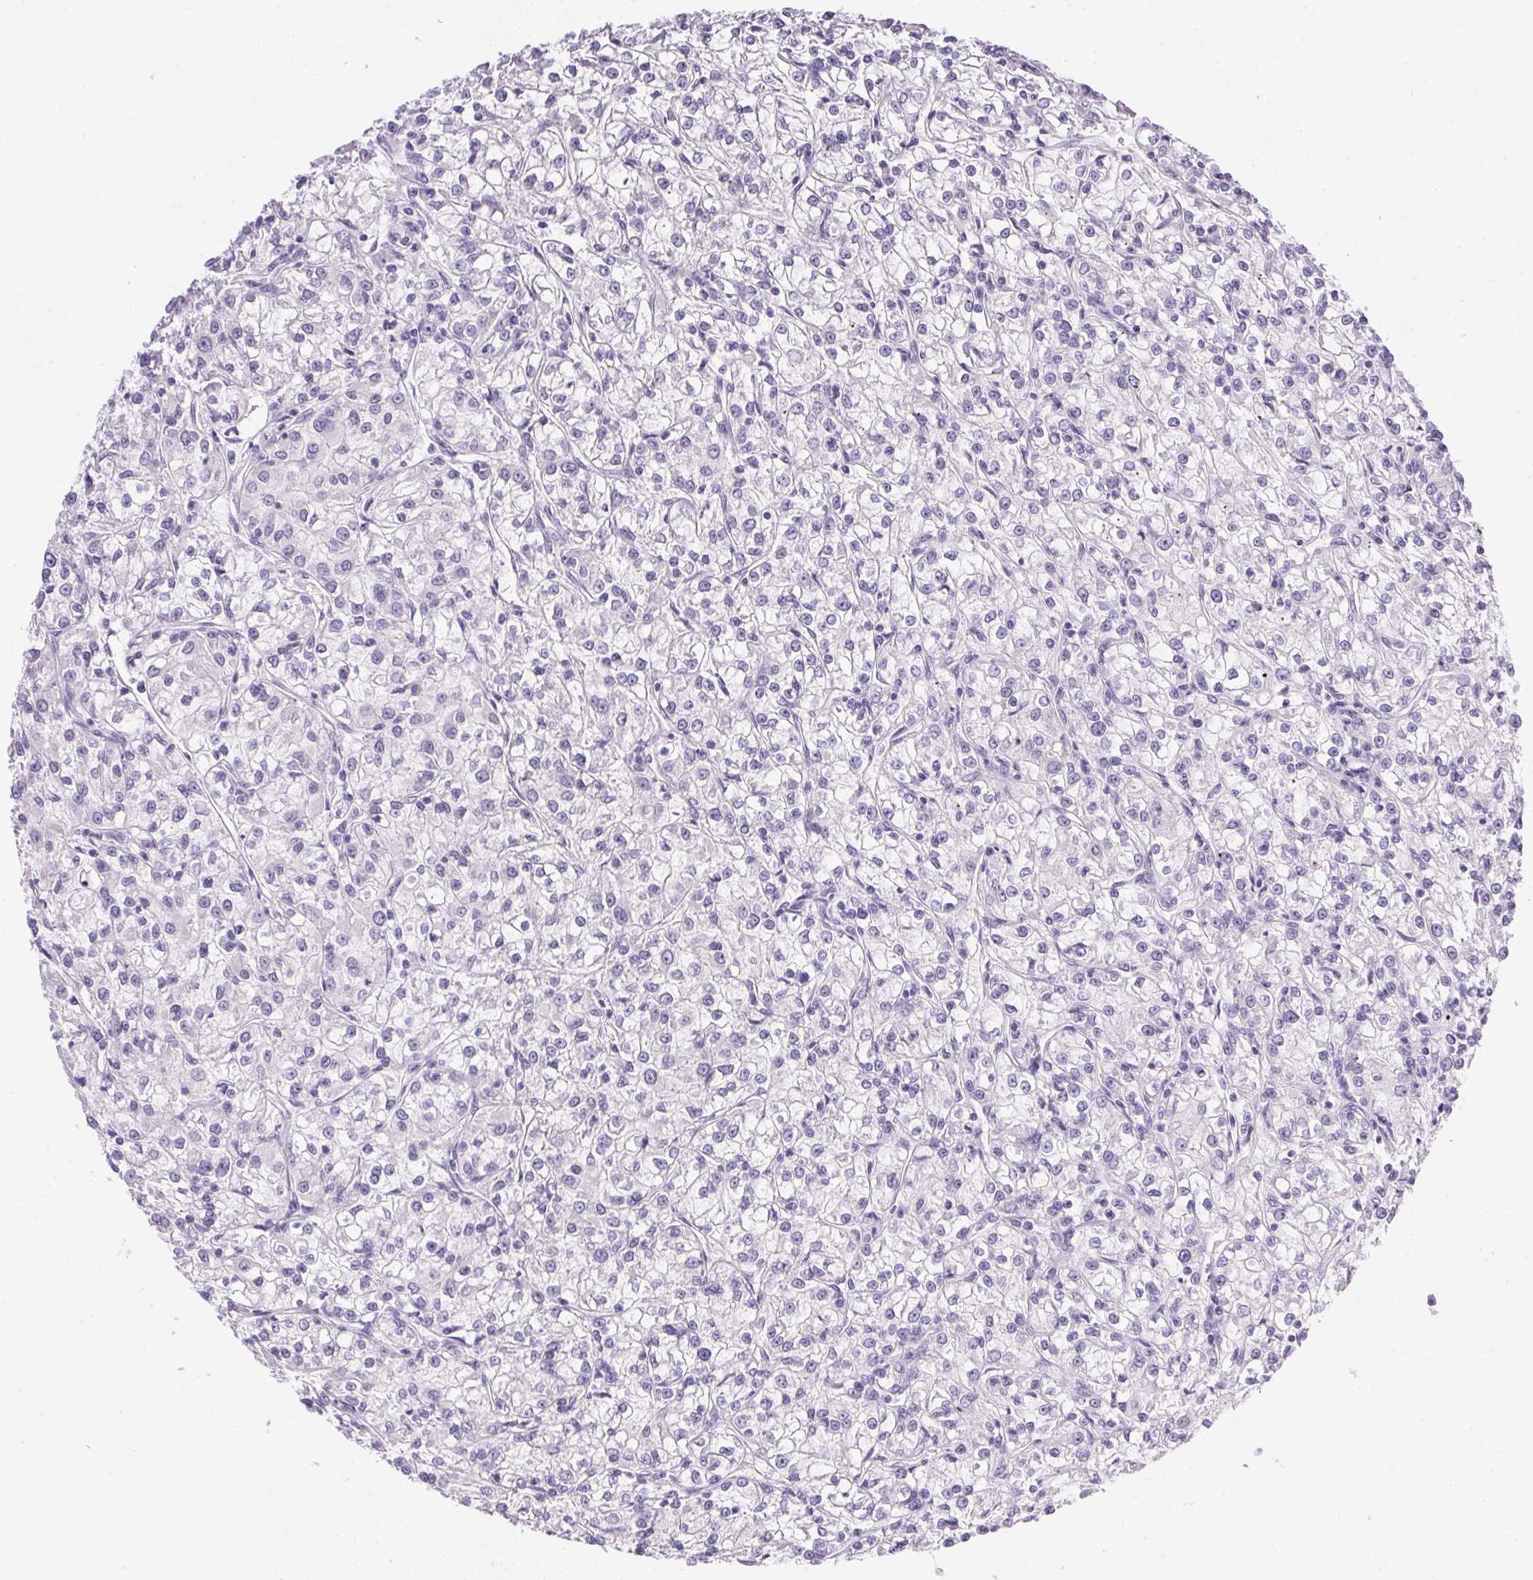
{"staining": {"intensity": "negative", "quantity": "none", "location": "none"}, "tissue": "renal cancer", "cell_type": "Tumor cells", "image_type": "cancer", "snomed": [{"axis": "morphology", "description": "Adenocarcinoma, NOS"}, {"axis": "topography", "description": "Kidney"}], "caption": "Tumor cells show no significant expression in renal adenocarcinoma.", "gene": "ATP6V0A4", "patient": {"sex": "female", "age": 59}}